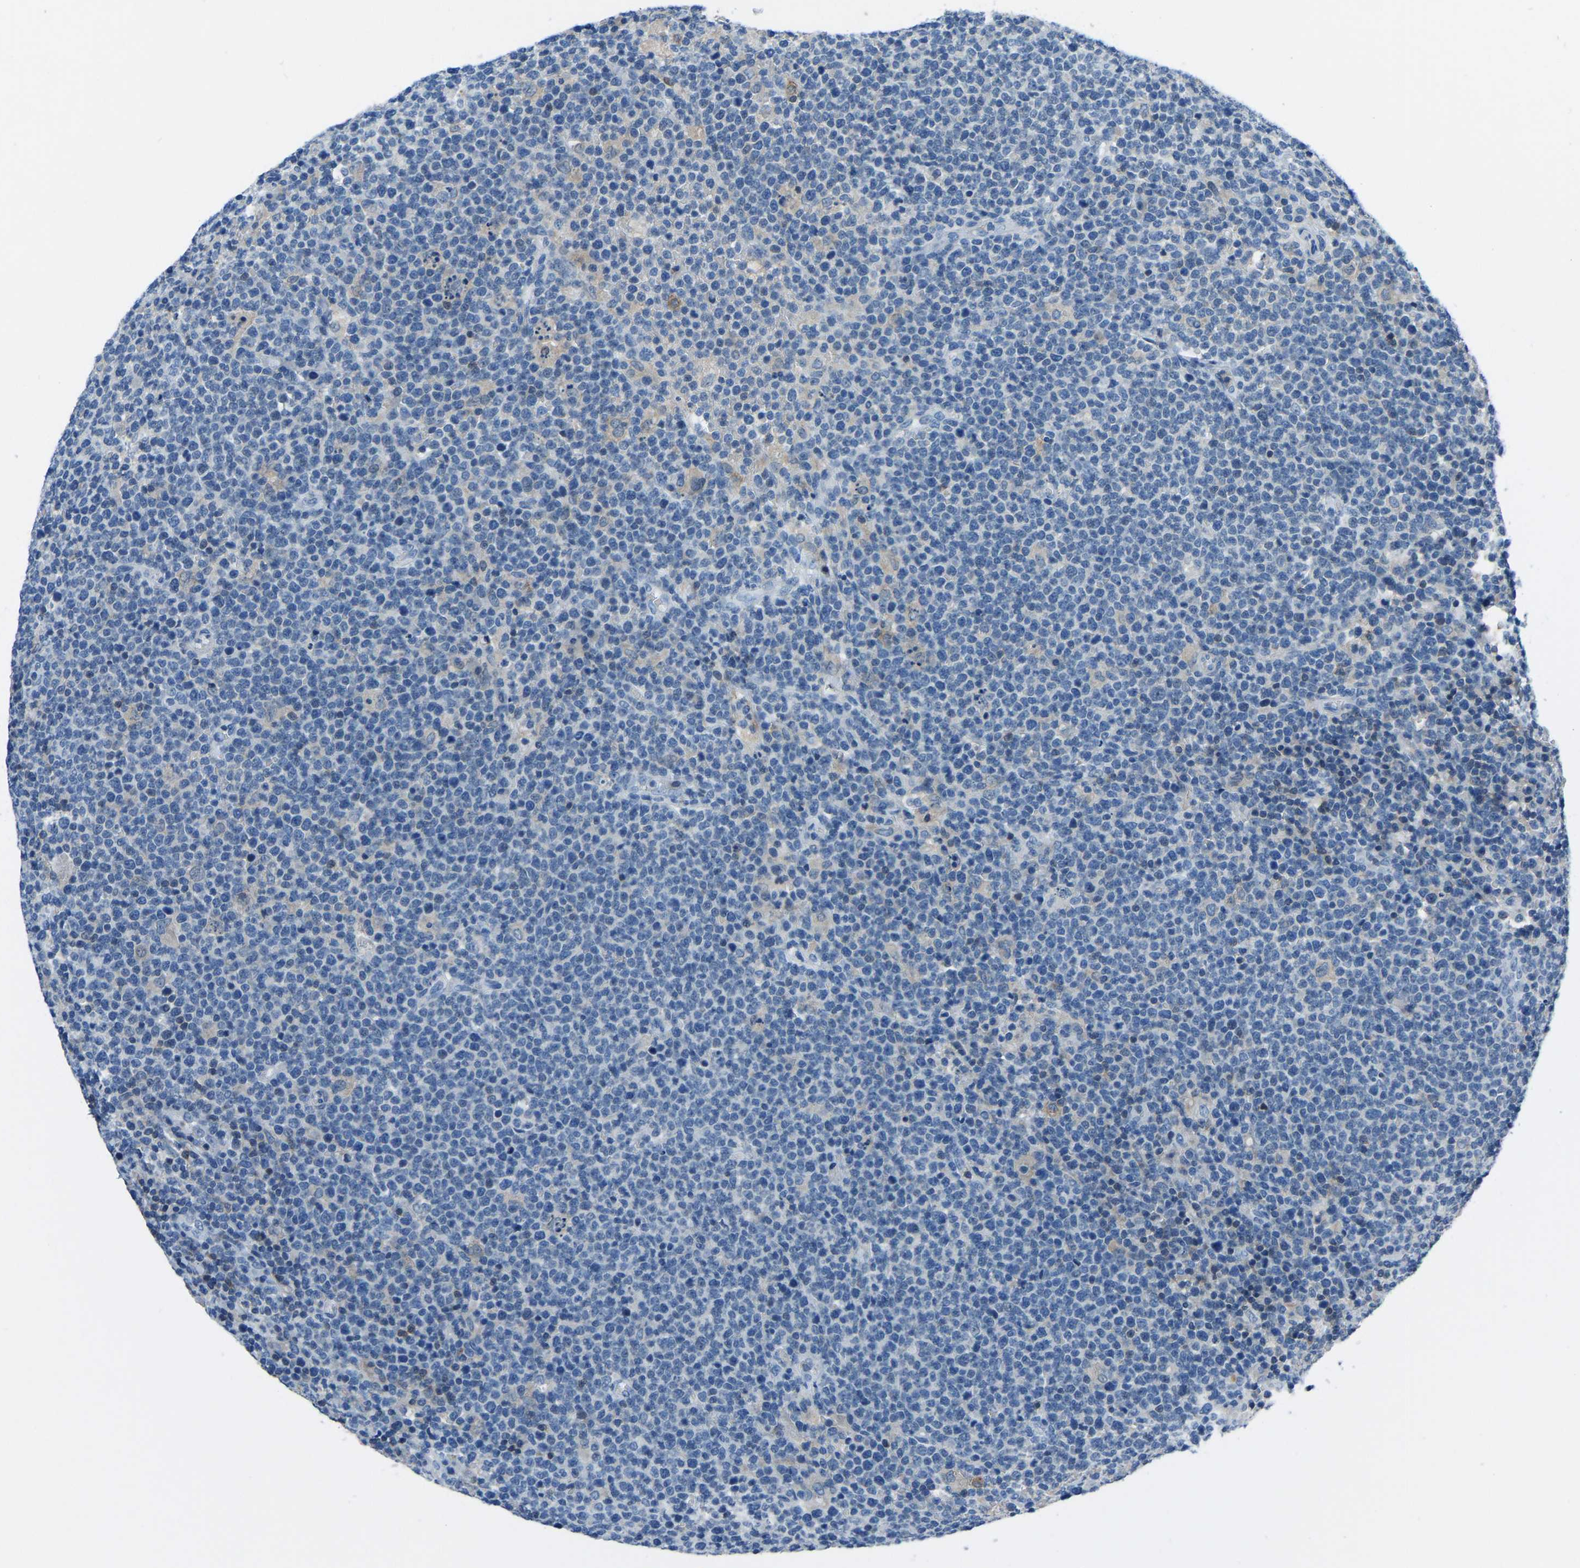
{"staining": {"intensity": "negative", "quantity": "none", "location": "none"}, "tissue": "lymphoma", "cell_type": "Tumor cells", "image_type": "cancer", "snomed": [{"axis": "morphology", "description": "Malignant lymphoma, non-Hodgkin's type, High grade"}, {"axis": "topography", "description": "Lymph node"}], "caption": "Lymphoma stained for a protein using immunohistochemistry shows no positivity tumor cells.", "gene": "XIRP1", "patient": {"sex": "male", "age": 61}}